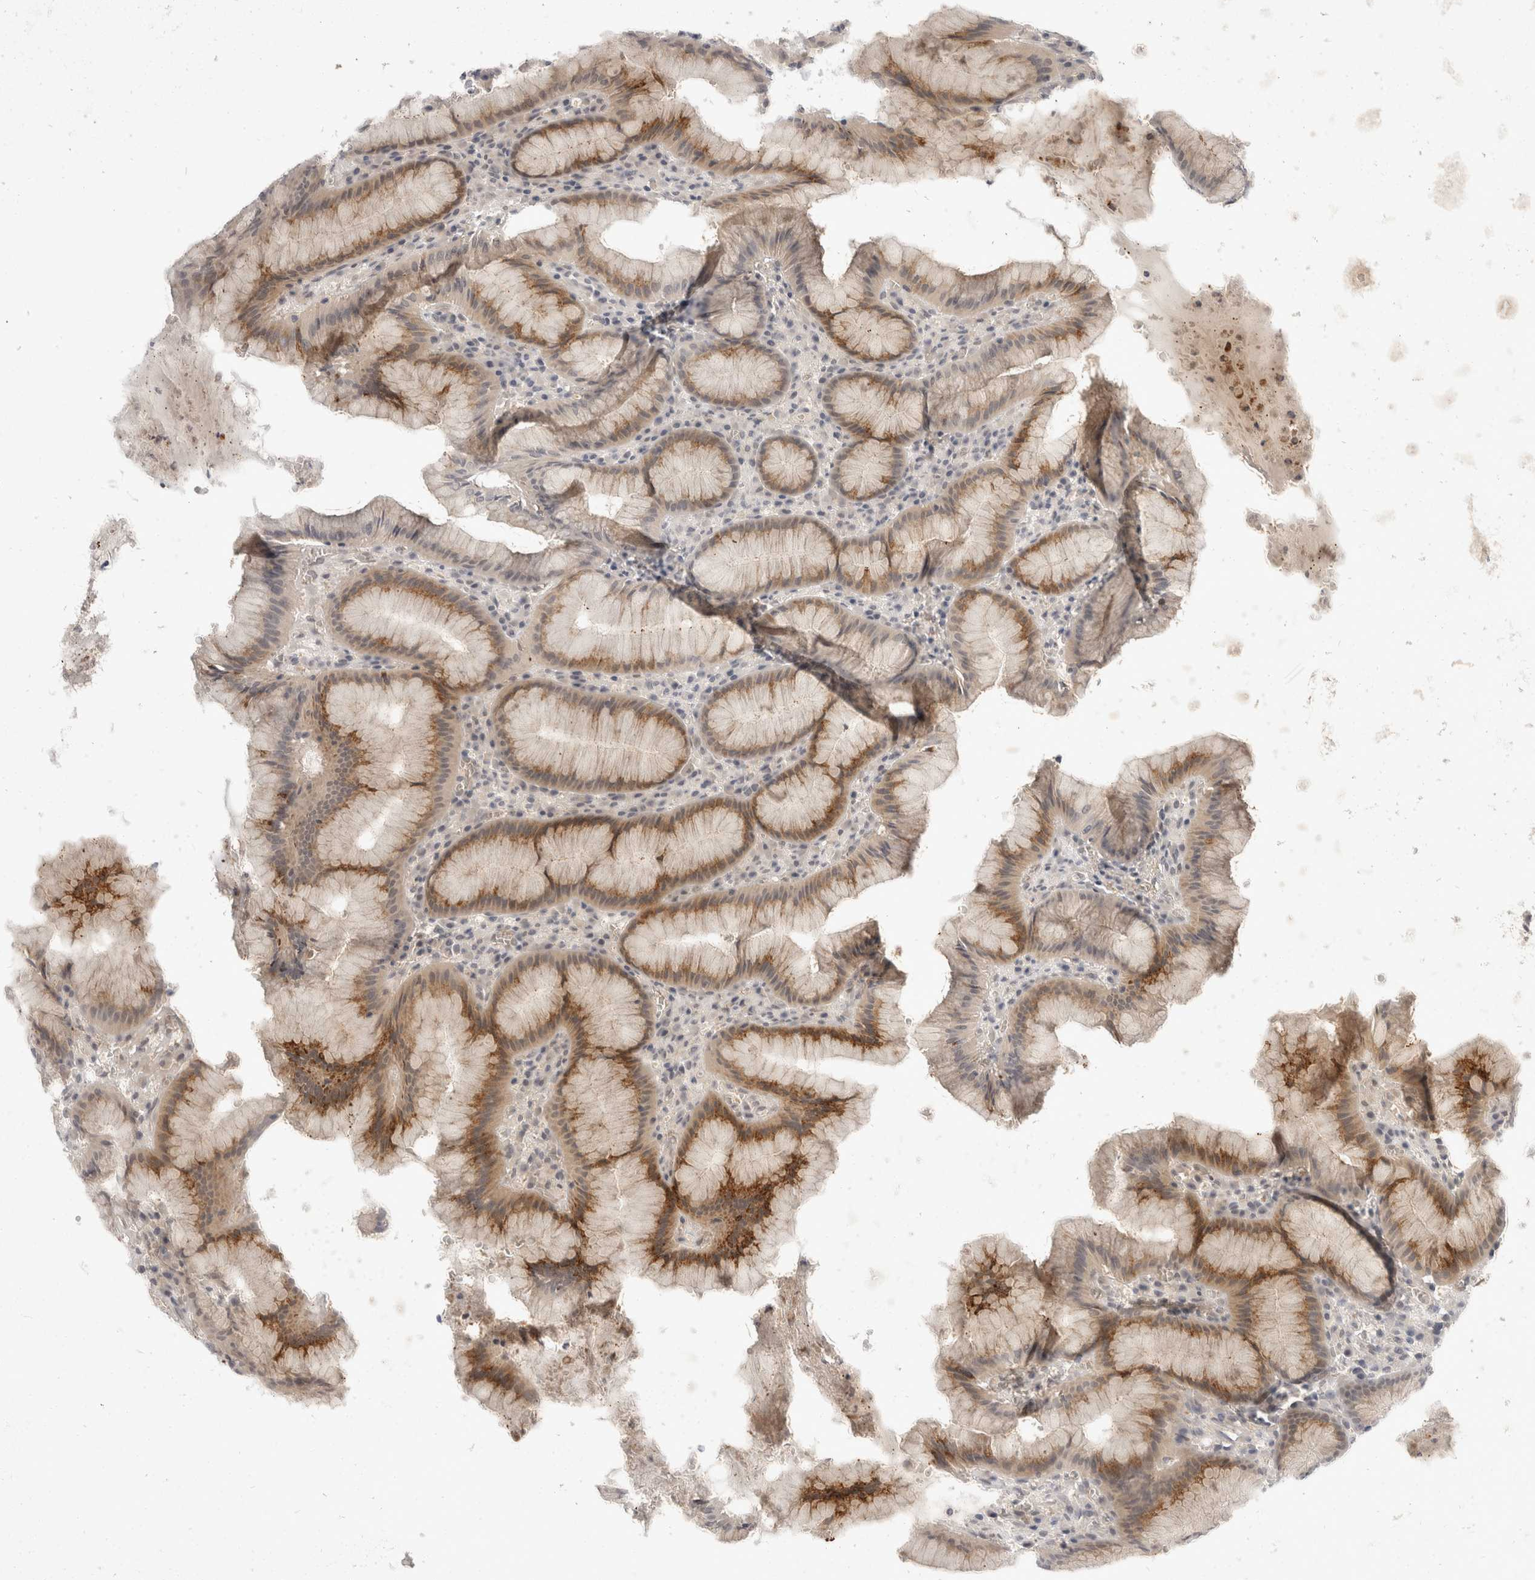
{"staining": {"intensity": "moderate", "quantity": "25%-75%", "location": "cytoplasmic/membranous"}, "tissue": "stomach", "cell_type": "Glandular cells", "image_type": "normal", "snomed": [{"axis": "morphology", "description": "Normal tissue, NOS"}, {"axis": "topography", "description": "Stomach"}], "caption": "A brown stain labels moderate cytoplasmic/membranous staining of a protein in glandular cells of unremarkable human stomach. The staining was performed using DAB (3,3'-diaminobenzidine), with brown indicating positive protein expression. Nuclei are stained blue with hematoxylin.", "gene": "TOM1L2", "patient": {"sex": "male", "age": 55}}